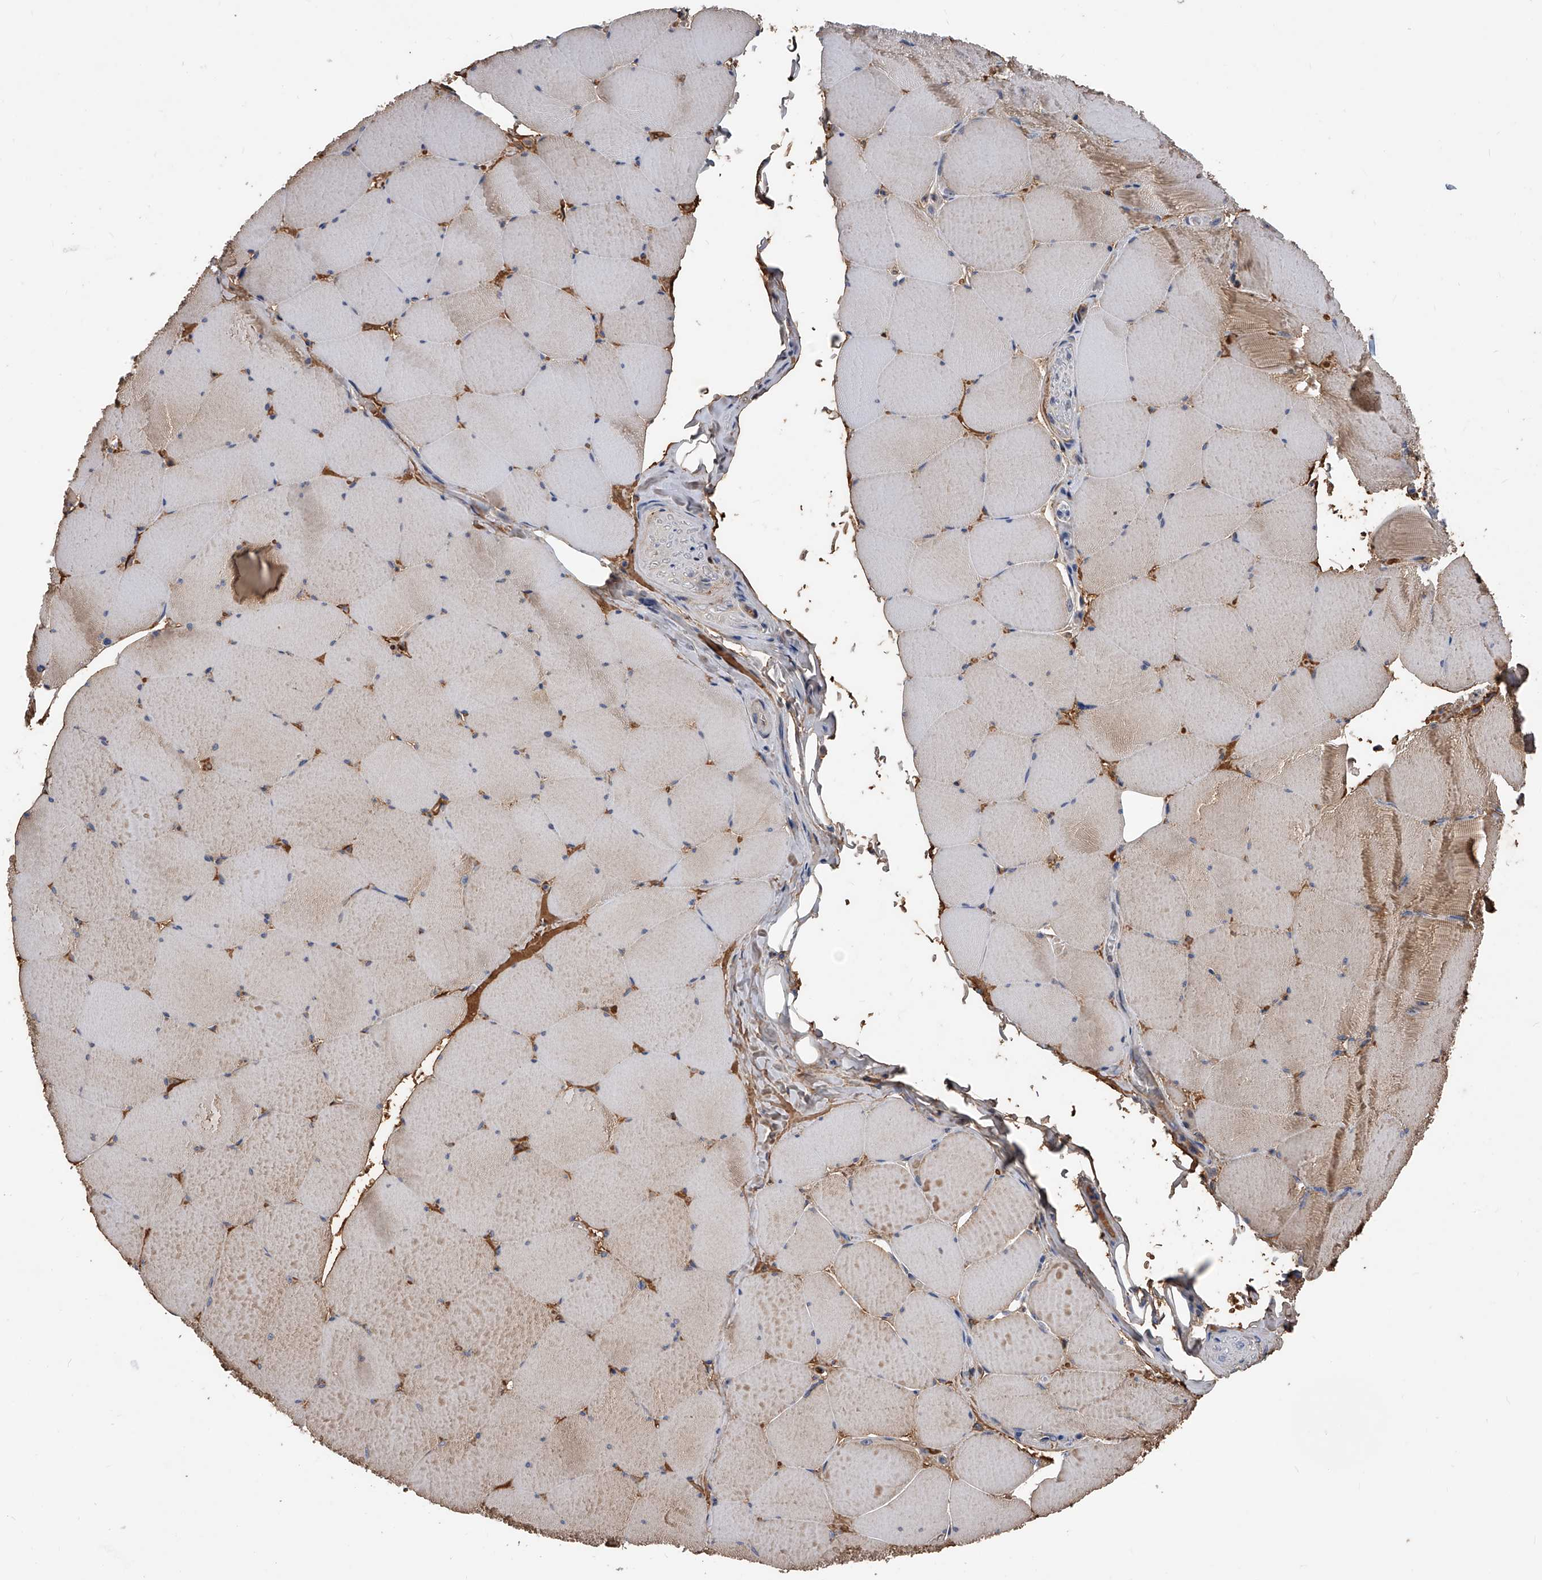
{"staining": {"intensity": "moderate", "quantity": "25%-75%", "location": "cytoplasmic/membranous"}, "tissue": "skeletal muscle", "cell_type": "Myocytes", "image_type": "normal", "snomed": [{"axis": "morphology", "description": "Normal tissue, NOS"}, {"axis": "topography", "description": "Skeletal muscle"}, {"axis": "topography", "description": "Head-Neck"}], "caption": "DAB immunohistochemical staining of benign human skeletal muscle demonstrates moderate cytoplasmic/membranous protein positivity in about 25%-75% of myocytes. (IHC, brightfield microscopy, high magnification).", "gene": "ZNF25", "patient": {"sex": "male", "age": 66}}